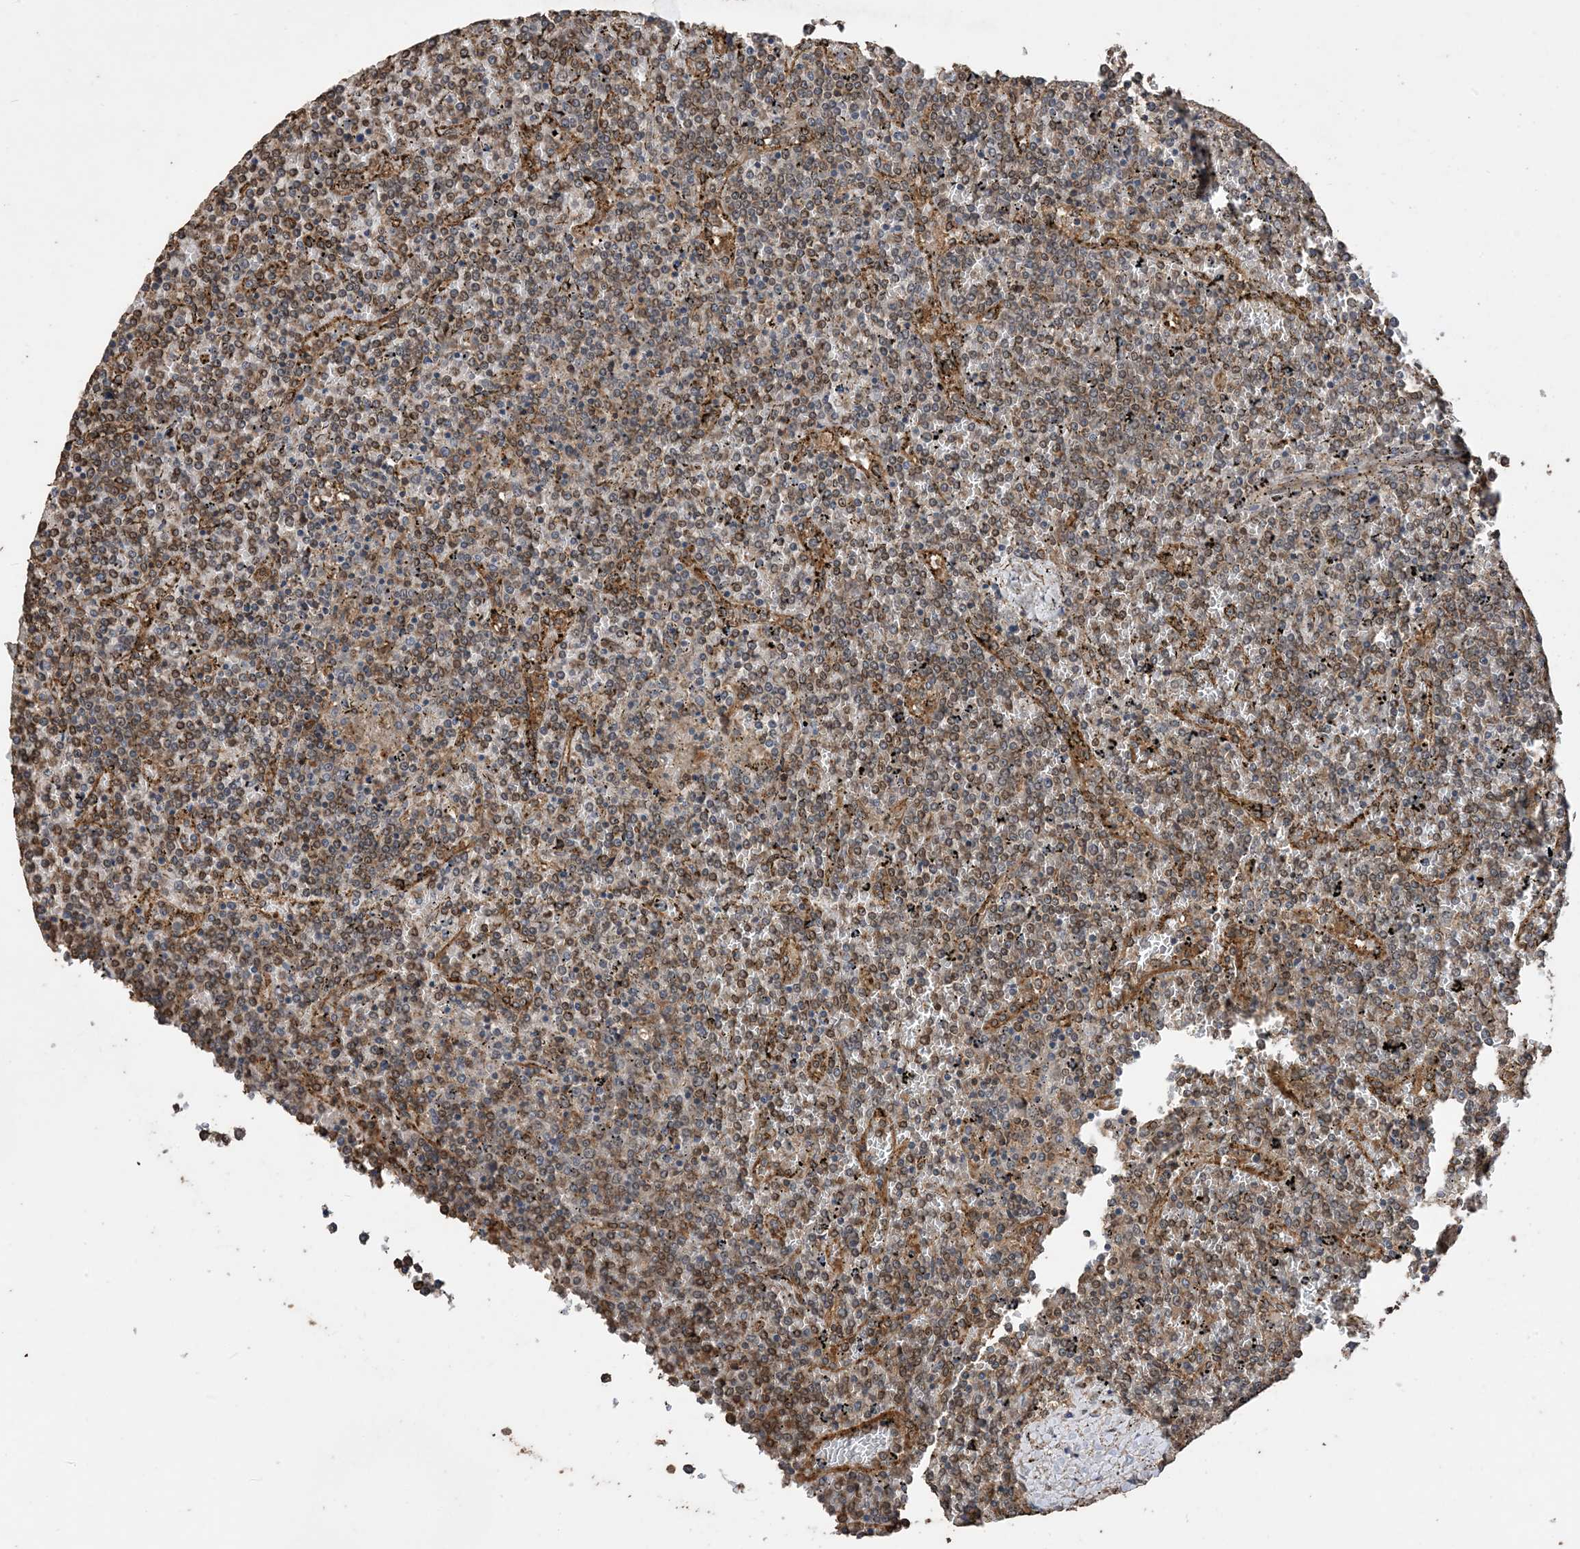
{"staining": {"intensity": "moderate", "quantity": "25%-75%", "location": "cytoplasmic/membranous"}, "tissue": "lymphoma", "cell_type": "Tumor cells", "image_type": "cancer", "snomed": [{"axis": "morphology", "description": "Malignant lymphoma, non-Hodgkin's type, Low grade"}, {"axis": "topography", "description": "Spleen"}], "caption": "IHC micrograph of neoplastic tissue: lymphoma stained using immunohistochemistry demonstrates medium levels of moderate protein expression localized specifically in the cytoplasmic/membranous of tumor cells, appearing as a cytoplasmic/membranous brown color.", "gene": "ZKSCAN5", "patient": {"sex": "female", "age": 19}}